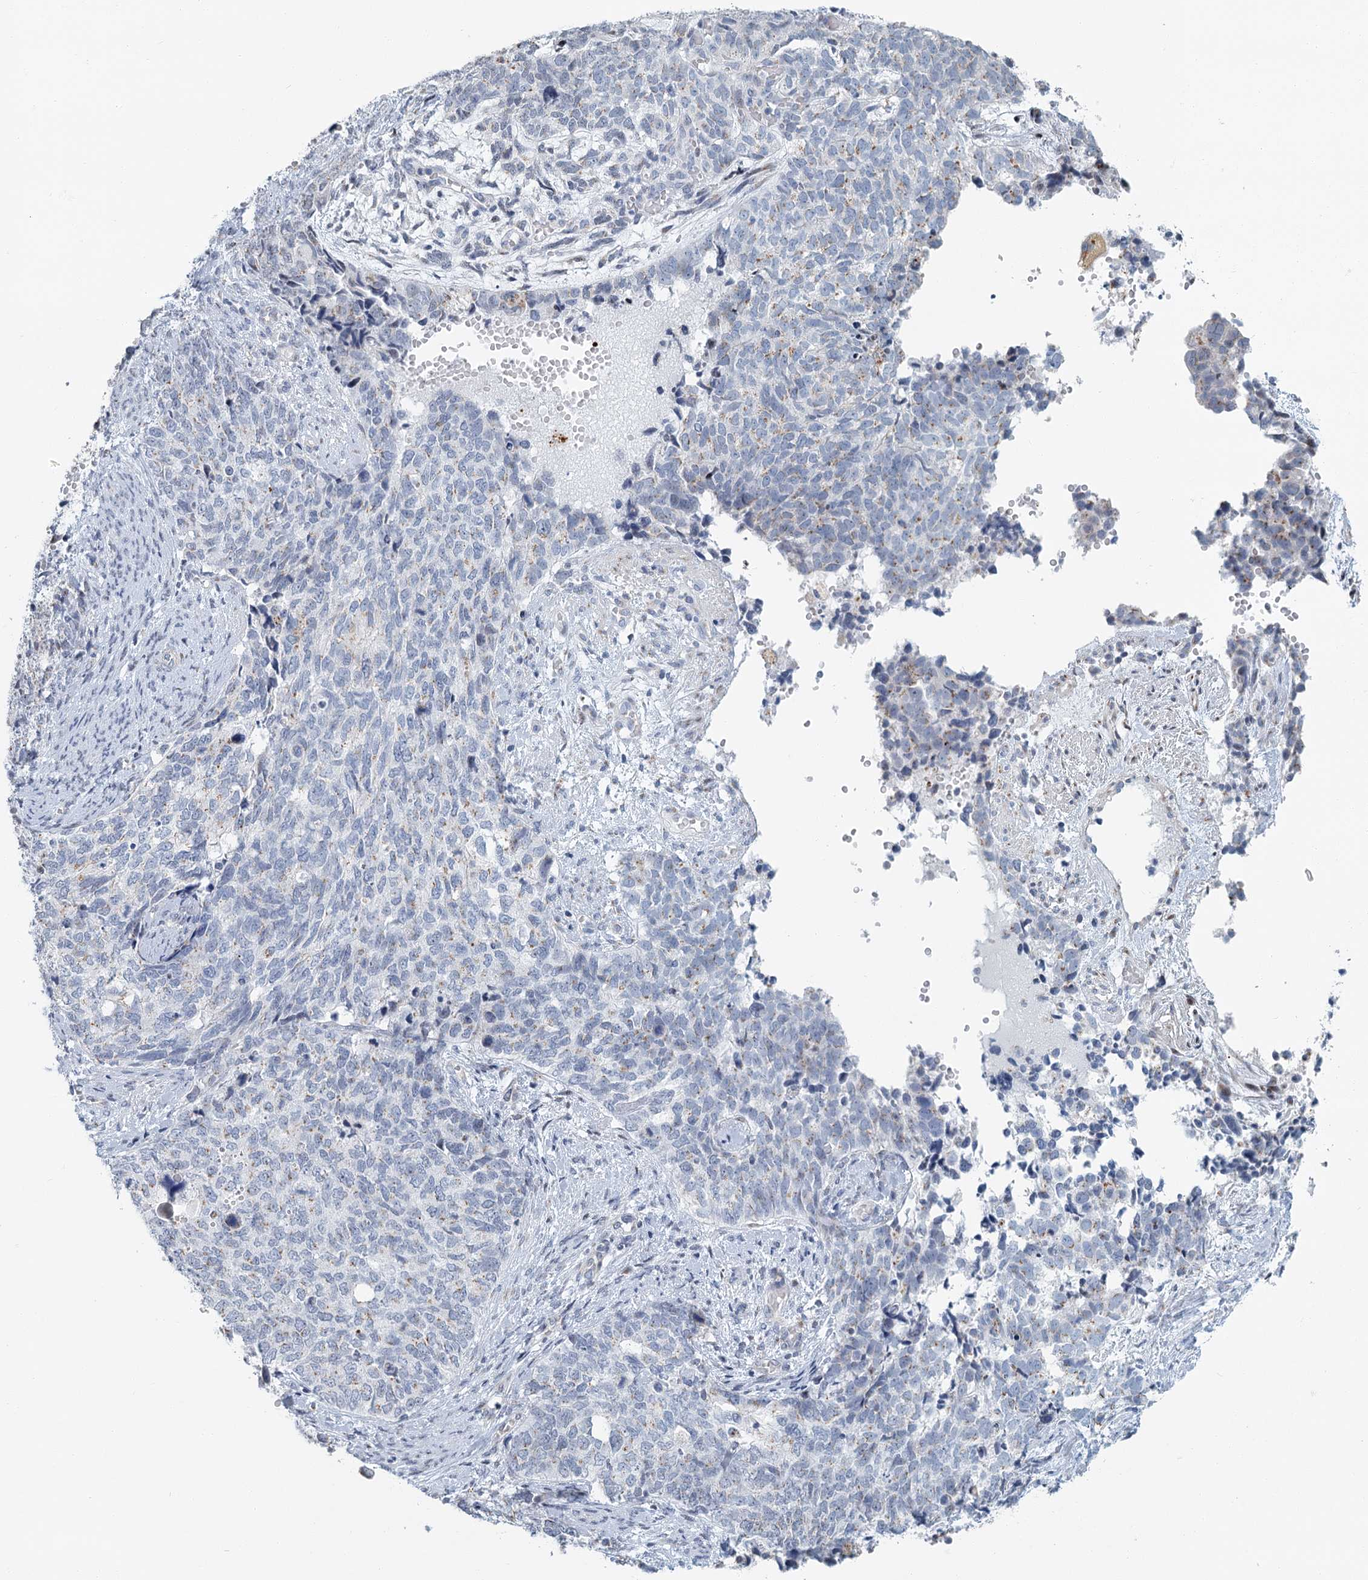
{"staining": {"intensity": "weak", "quantity": "<25%", "location": "cytoplasmic/membranous"}, "tissue": "cervical cancer", "cell_type": "Tumor cells", "image_type": "cancer", "snomed": [{"axis": "morphology", "description": "Squamous cell carcinoma, NOS"}, {"axis": "topography", "description": "Cervix"}], "caption": "Immunohistochemical staining of cervical squamous cell carcinoma reveals no significant staining in tumor cells.", "gene": "ZNF527", "patient": {"sex": "female", "age": 63}}